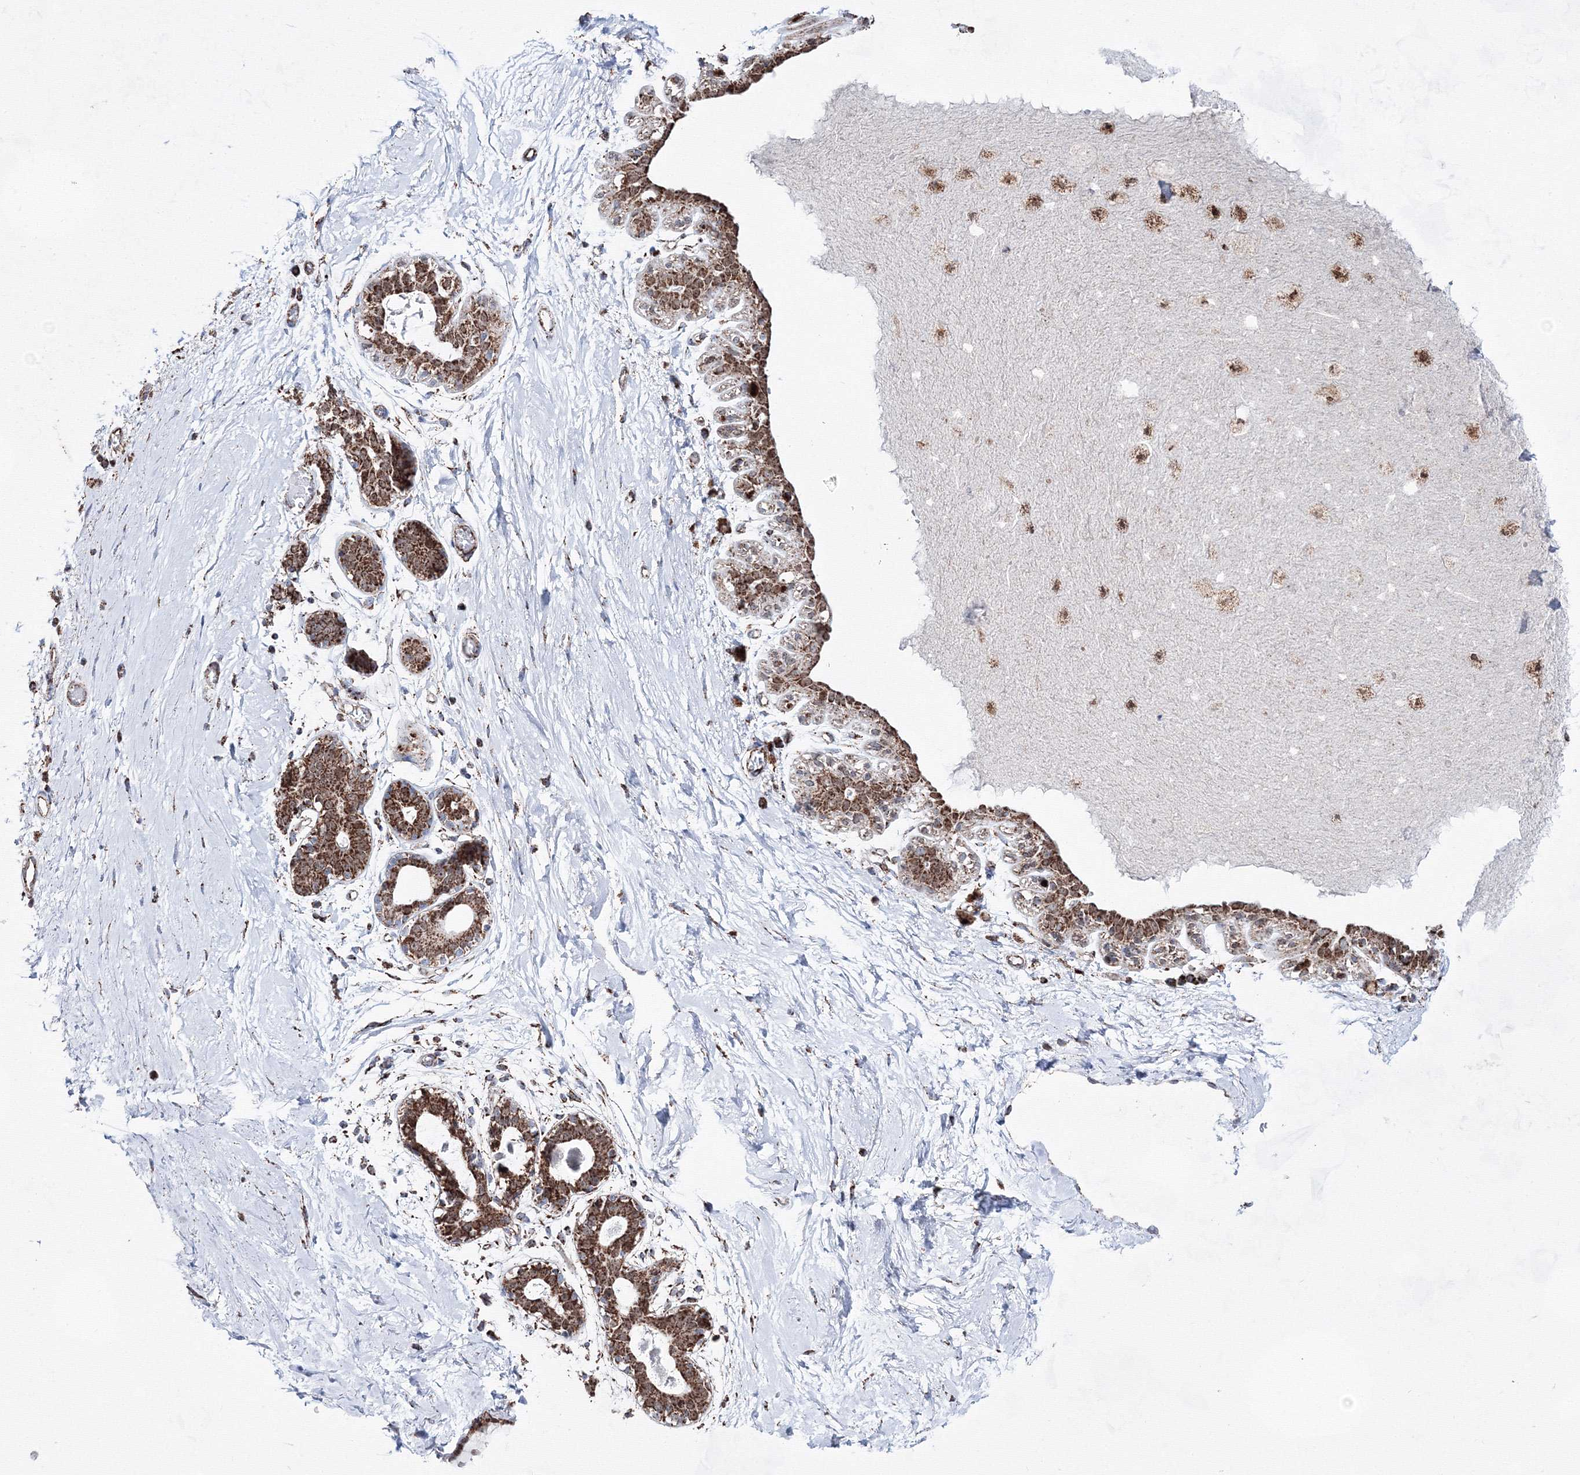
{"staining": {"intensity": "negative", "quantity": "none", "location": "none"}, "tissue": "breast", "cell_type": "Adipocytes", "image_type": "normal", "snomed": [{"axis": "morphology", "description": "Normal tissue, NOS"}, {"axis": "topography", "description": "Breast"}], "caption": "Adipocytes show no significant expression in unremarkable breast. Brightfield microscopy of immunohistochemistry stained with DAB (brown) and hematoxylin (blue), captured at high magnification.", "gene": "HADHB", "patient": {"sex": "female", "age": 45}}